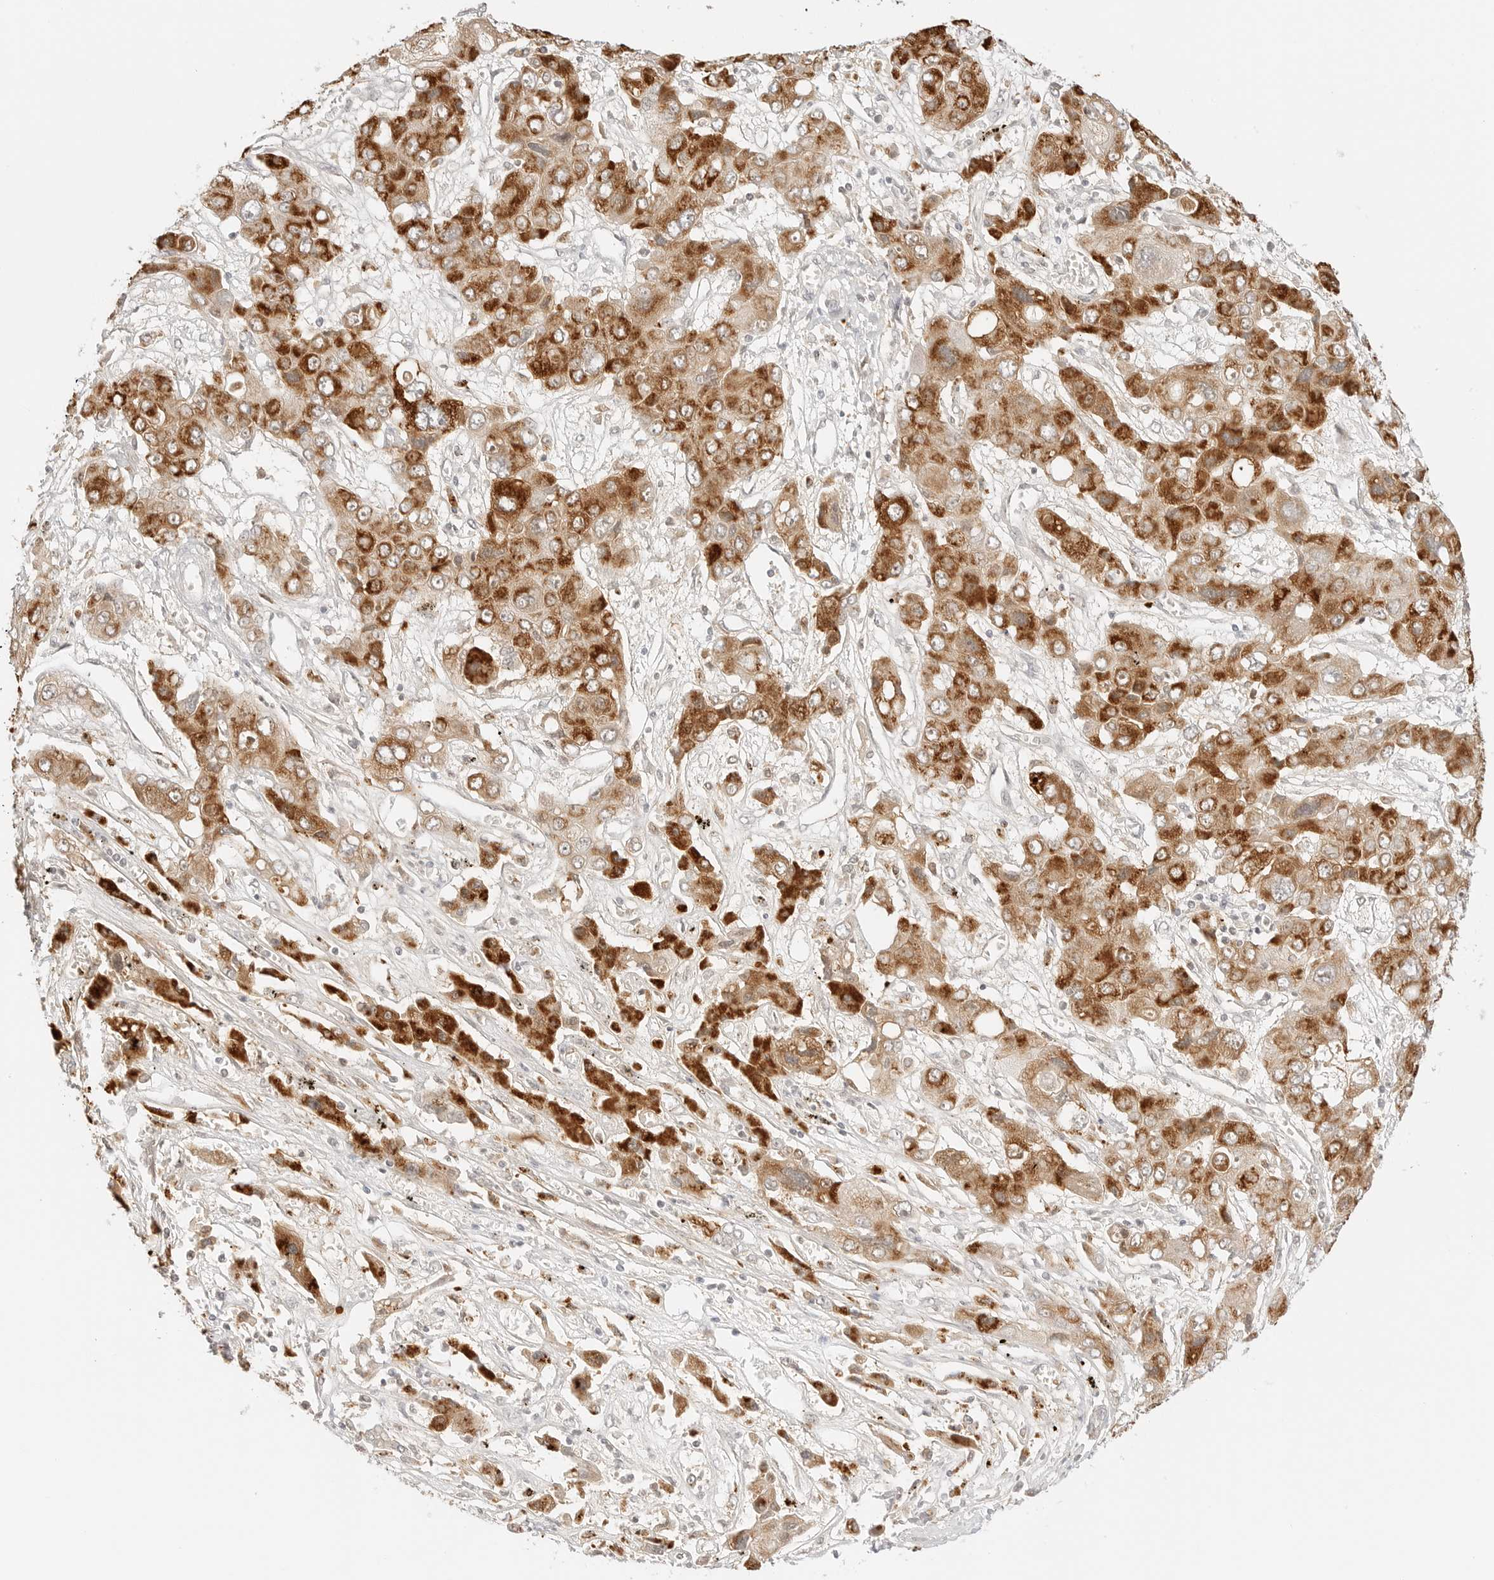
{"staining": {"intensity": "strong", "quantity": ">75%", "location": "cytoplasmic/membranous"}, "tissue": "liver cancer", "cell_type": "Tumor cells", "image_type": "cancer", "snomed": [{"axis": "morphology", "description": "Cholangiocarcinoma"}, {"axis": "topography", "description": "Liver"}], "caption": "Liver cancer stained with DAB immunohistochemistry (IHC) shows high levels of strong cytoplasmic/membranous staining in about >75% of tumor cells. (IHC, brightfield microscopy, high magnification).", "gene": "RPS6KL1", "patient": {"sex": "male", "age": 67}}